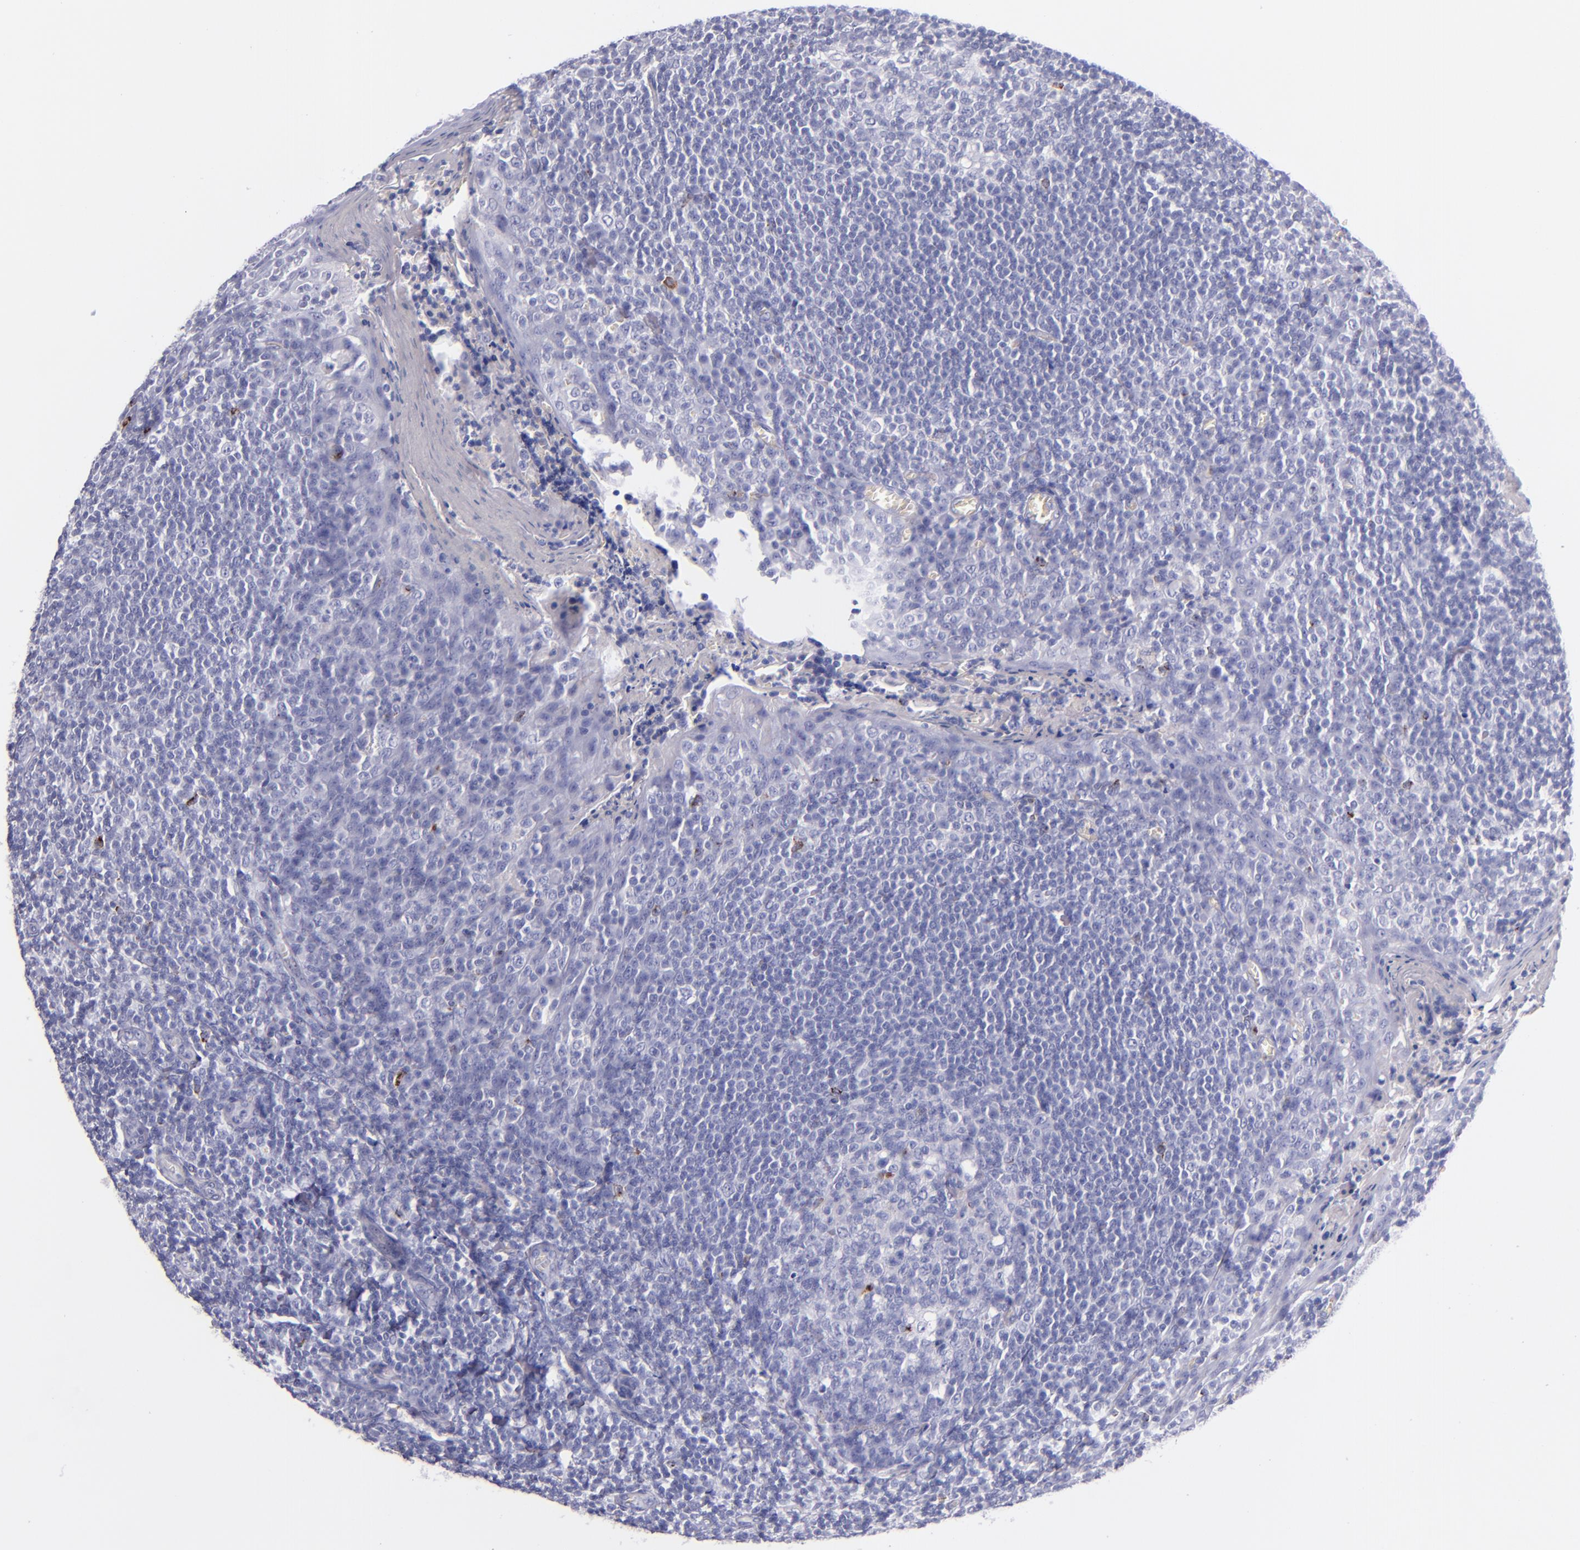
{"staining": {"intensity": "moderate", "quantity": "<25%", "location": "nuclear"}, "tissue": "tonsil", "cell_type": "Germinal center cells", "image_type": "normal", "snomed": [{"axis": "morphology", "description": "Normal tissue, NOS"}, {"axis": "topography", "description": "Tonsil"}], "caption": "High-magnification brightfield microscopy of unremarkable tonsil stained with DAB (brown) and counterstained with hematoxylin (blue). germinal center cells exhibit moderate nuclear positivity is seen in about<25% of cells.", "gene": "LAG3", "patient": {"sex": "male", "age": 31}}